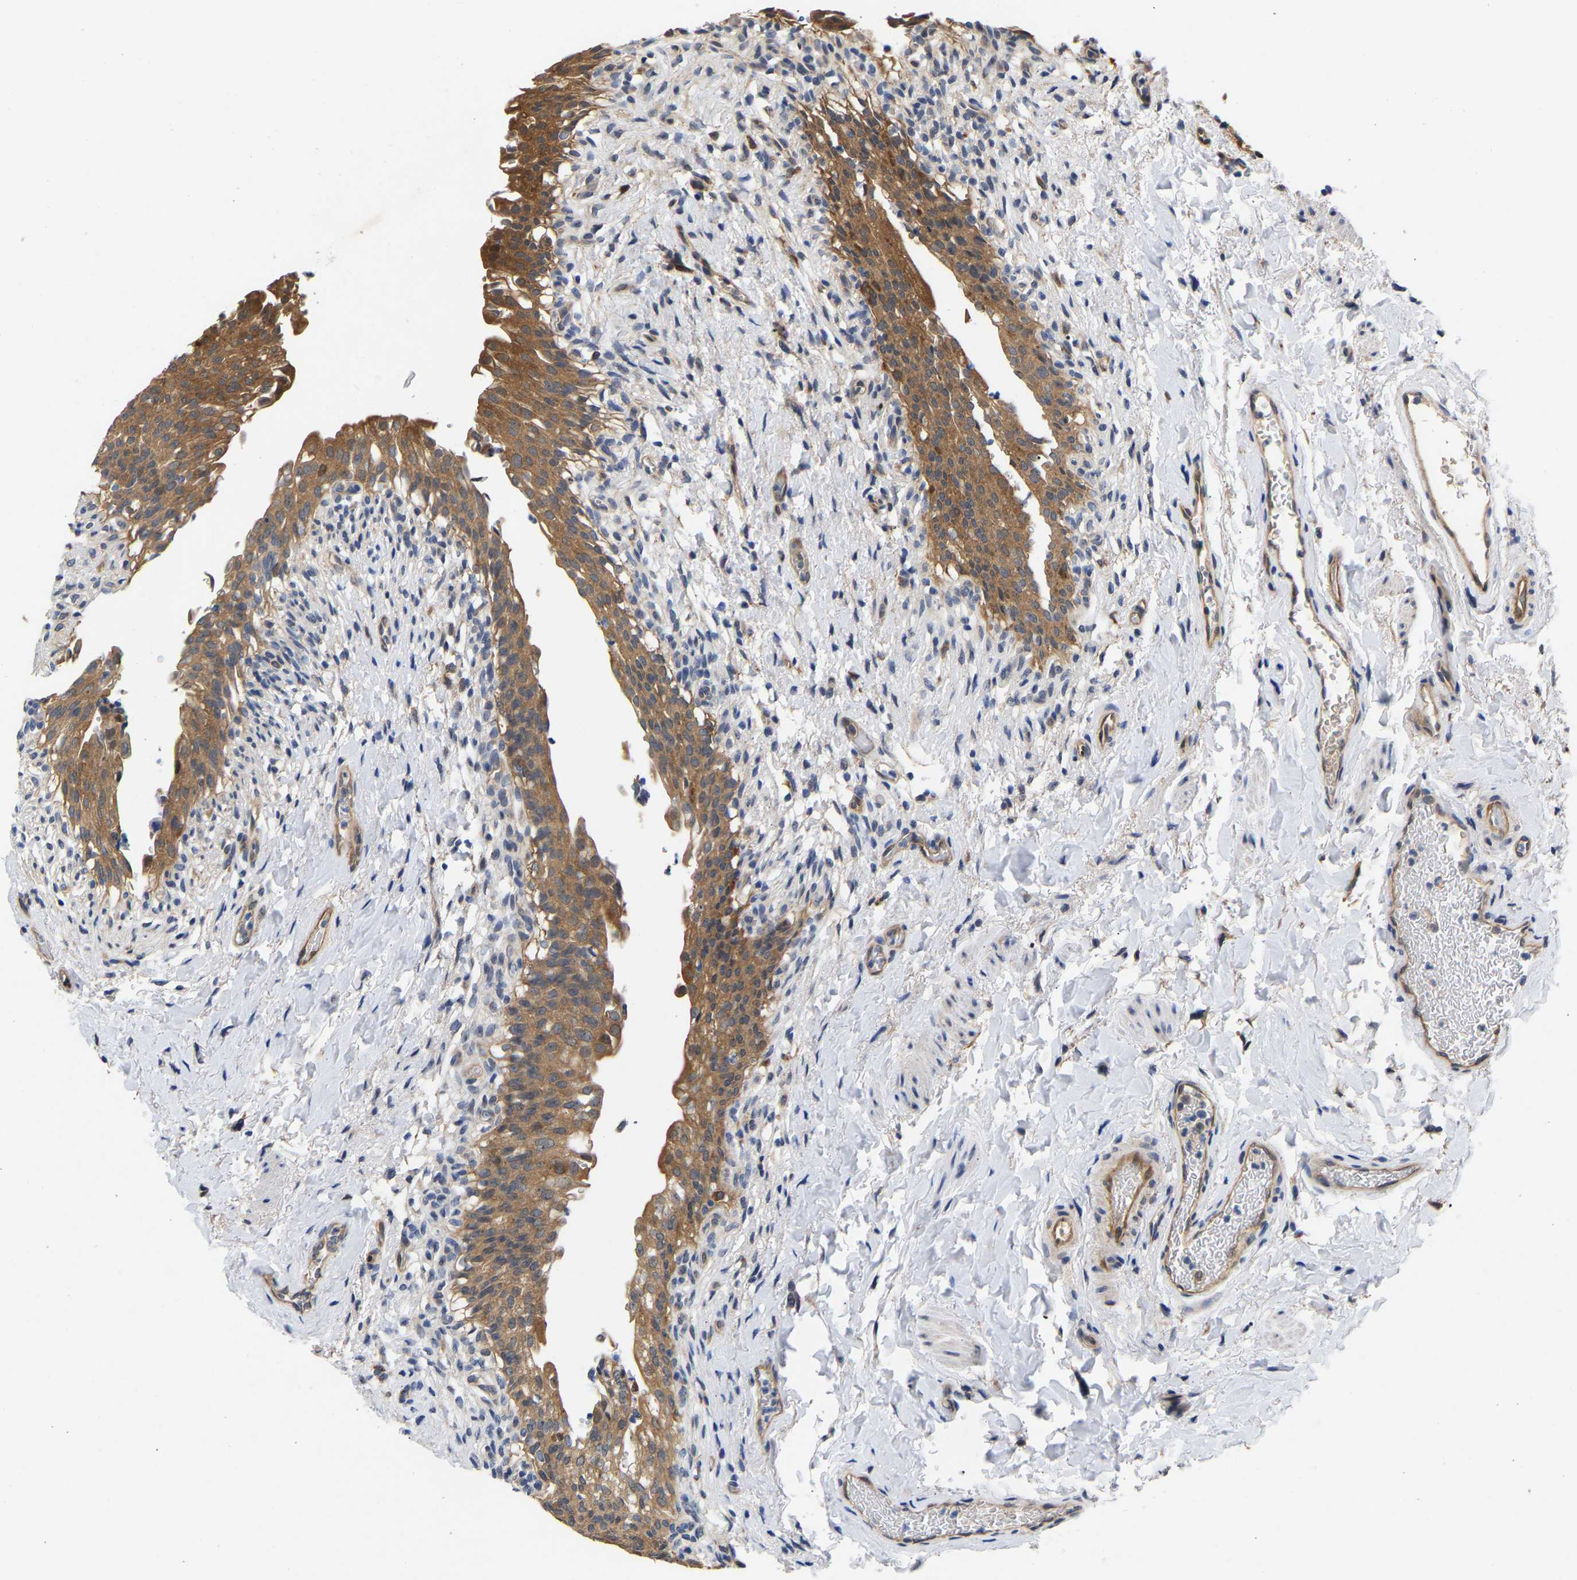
{"staining": {"intensity": "moderate", "quantity": ">75%", "location": "cytoplasmic/membranous"}, "tissue": "urinary bladder", "cell_type": "Urothelial cells", "image_type": "normal", "snomed": [{"axis": "morphology", "description": "Normal tissue, NOS"}, {"axis": "topography", "description": "Urinary bladder"}], "caption": "Immunohistochemical staining of normal human urinary bladder demonstrates moderate cytoplasmic/membranous protein staining in approximately >75% of urothelial cells.", "gene": "CCDC6", "patient": {"sex": "female", "age": 60}}